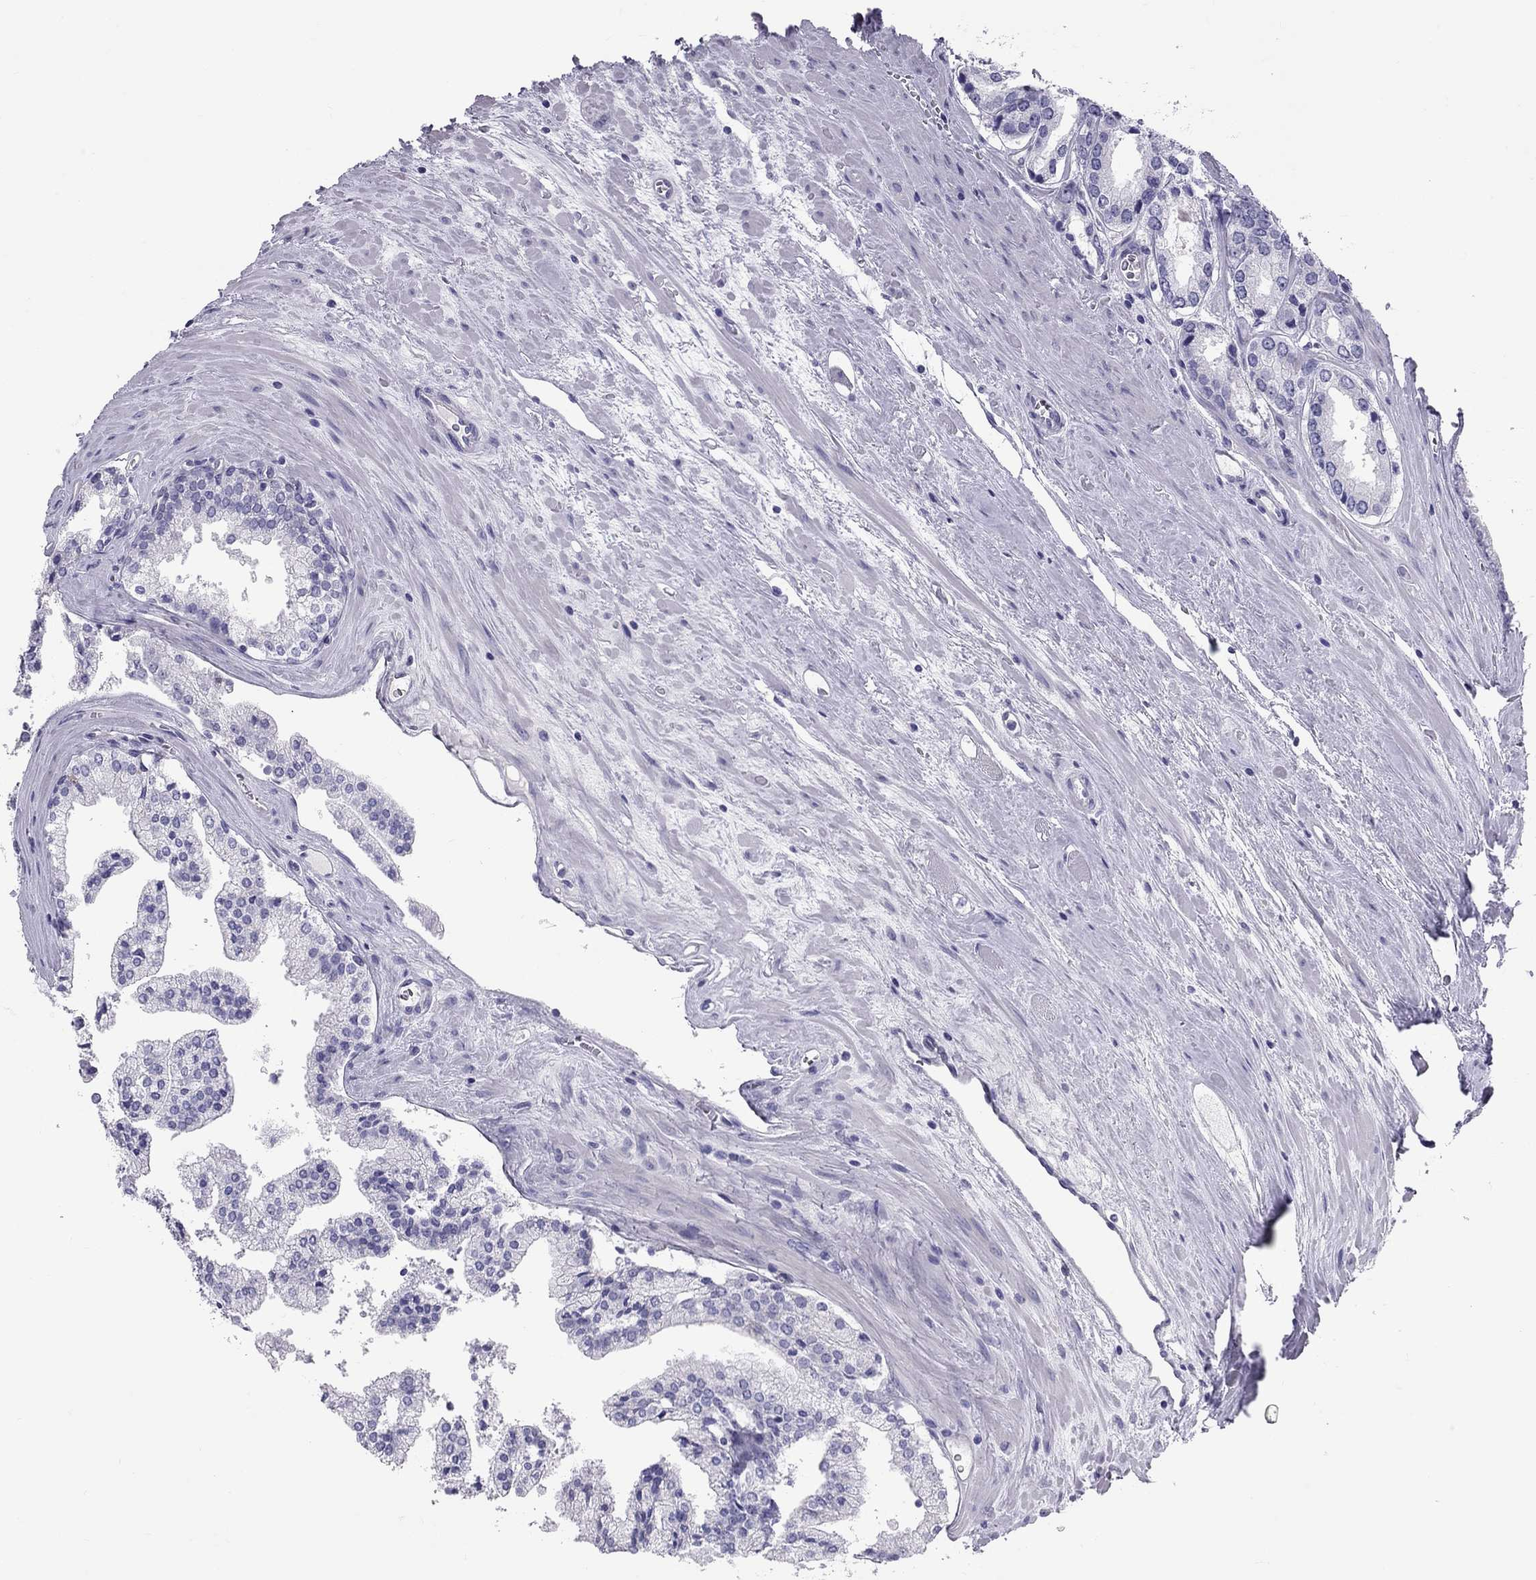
{"staining": {"intensity": "negative", "quantity": "none", "location": "none"}, "tissue": "prostate cancer", "cell_type": "Tumor cells", "image_type": "cancer", "snomed": [{"axis": "morphology", "description": "Adenocarcinoma, NOS"}, {"axis": "topography", "description": "Prostate"}], "caption": "Human prostate cancer stained for a protein using immunohistochemistry (IHC) shows no positivity in tumor cells.", "gene": "FSCN3", "patient": {"sex": "male", "age": 72}}